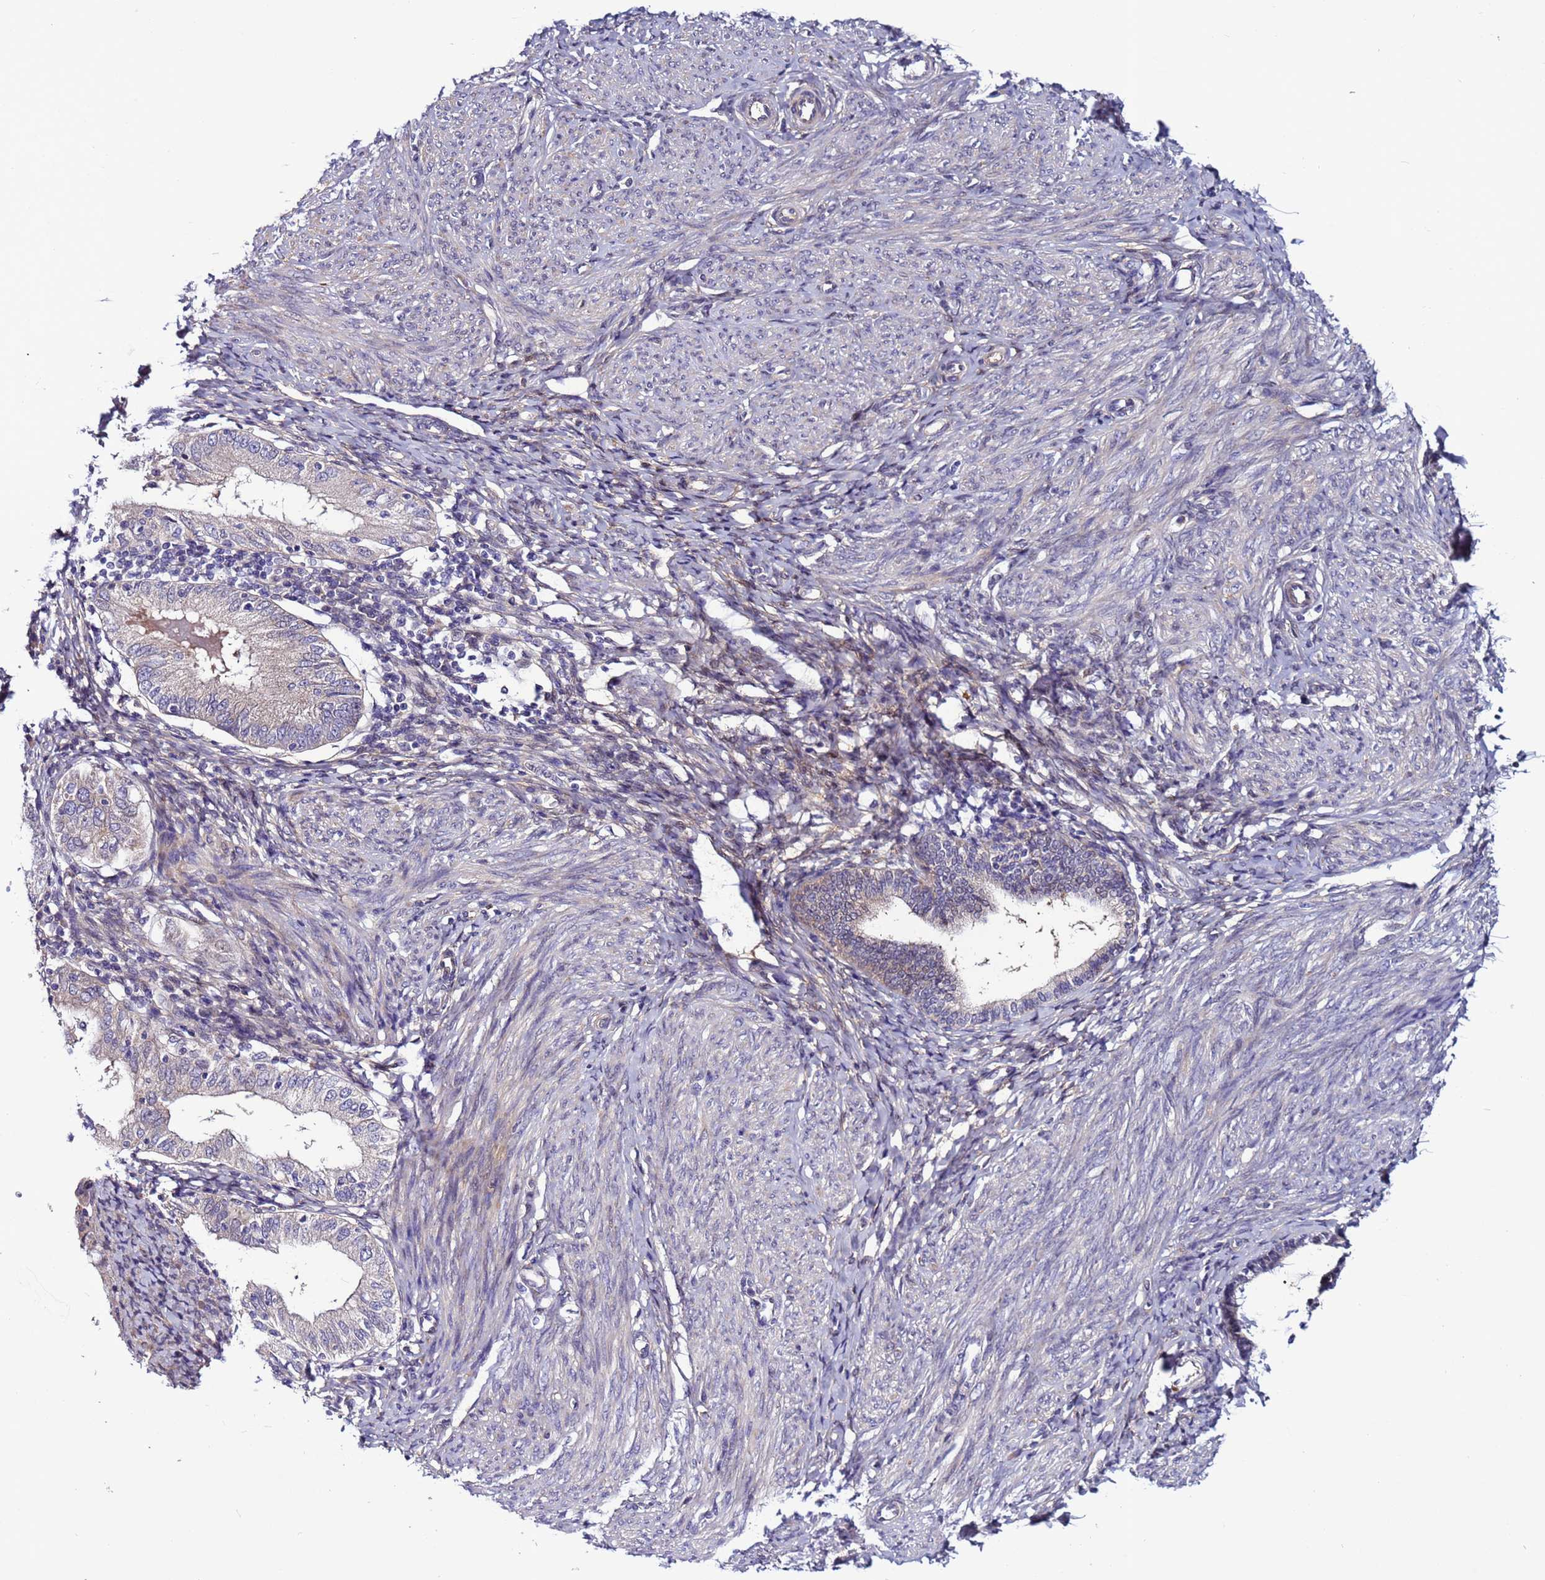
{"staining": {"intensity": "negative", "quantity": "none", "location": "none"}, "tissue": "endometrium", "cell_type": "Cells in endometrial stroma", "image_type": "normal", "snomed": [{"axis": "morphology", "description": "Normal tissue, NOS"}, {"axis": "topography", "description": "Endometrium"}], "caption": "High magnification brightfield microscopy of unremarkable endometrium stained with DAB (brown) and counterstained with hematoxylin (blue): cells in endometrial stroma show no significant expression. The staining was performed using DAB to visualize the protein expression in brown, while the nuclei were stained in blue with hematoxylin (Magnification: 20x).", "gene": "C8G", "patient": {"sex": "female", "age": 72}}